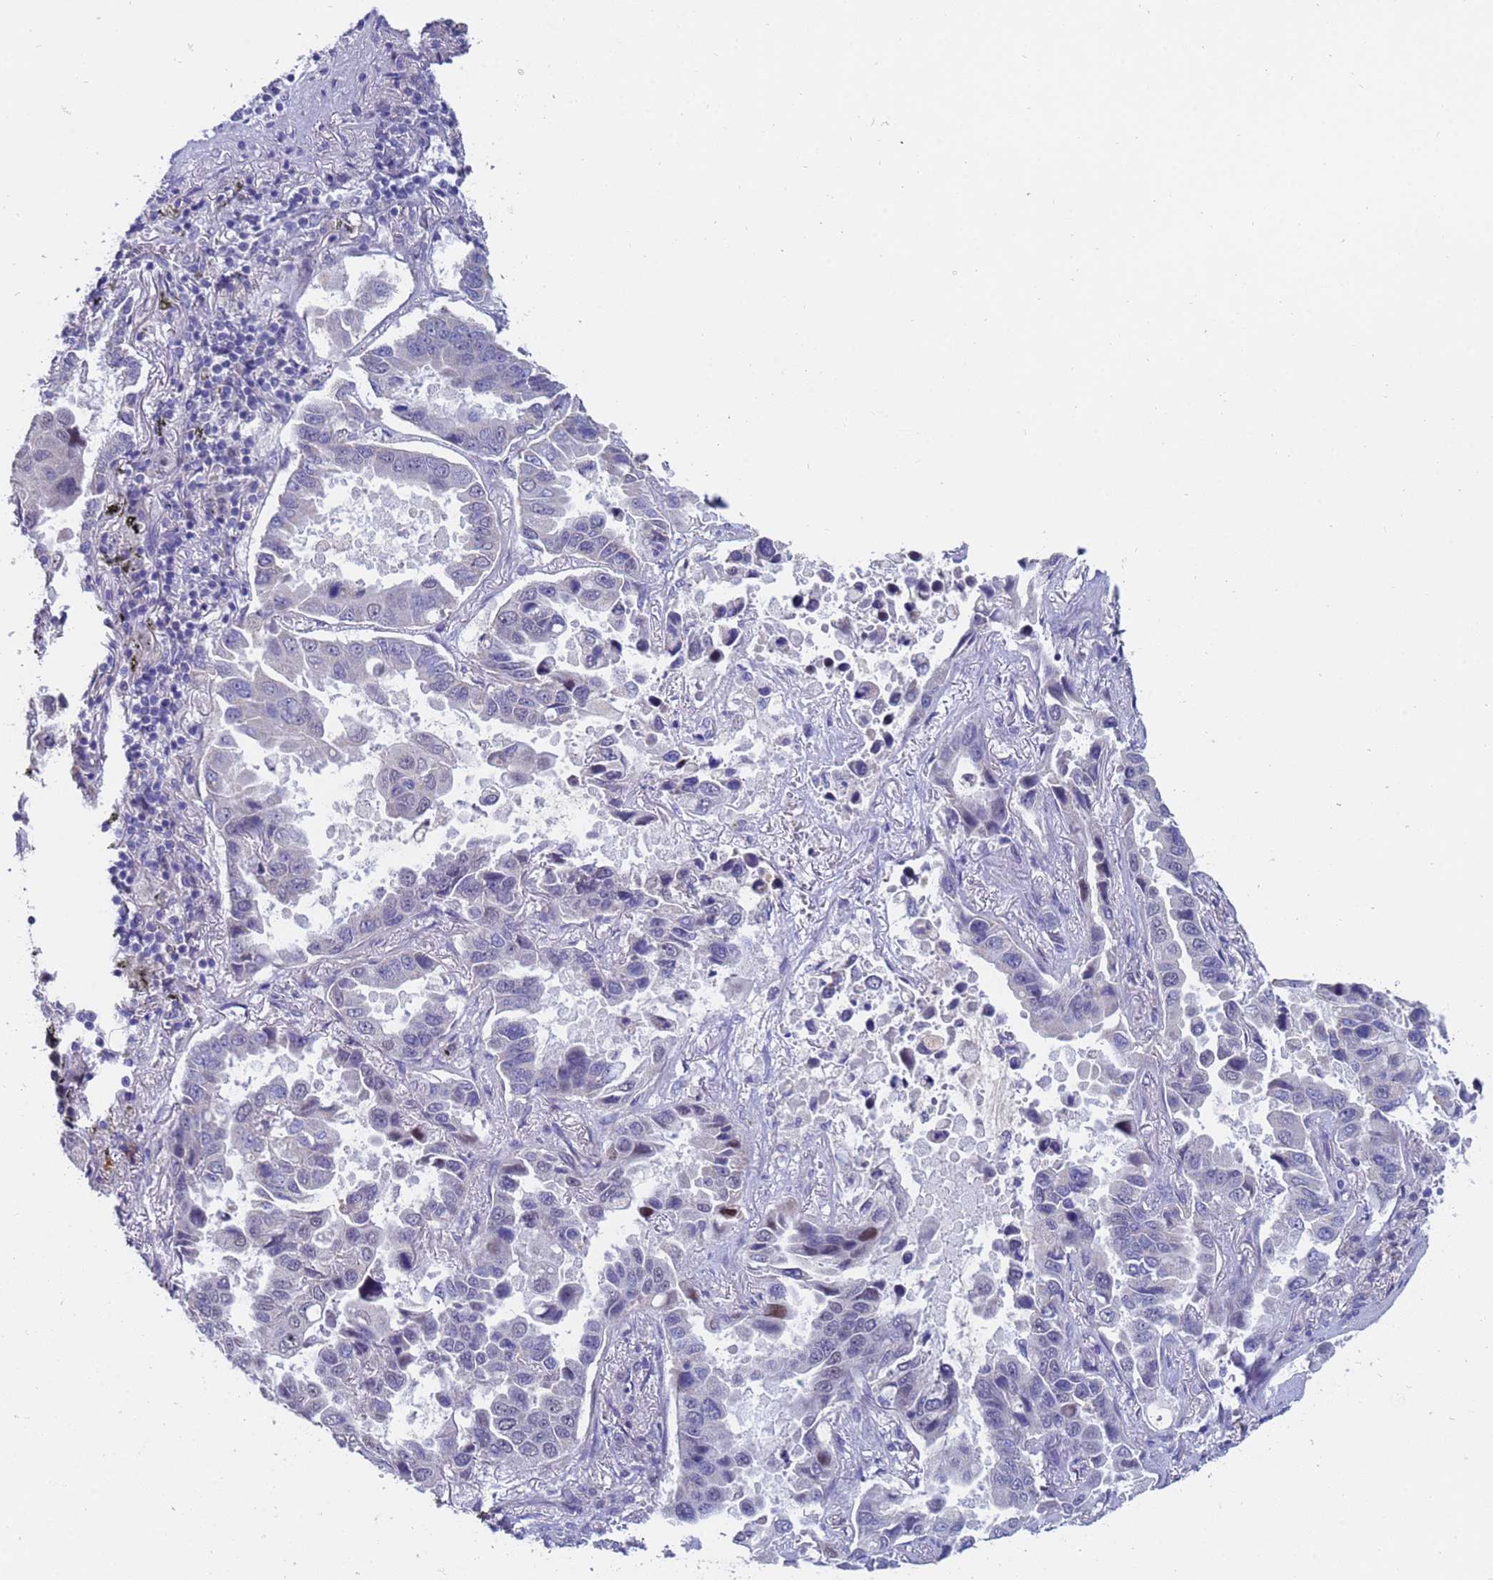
{"staining": {"intensity": "moderate", "quantity": "<25%", "location": "nuclear"}, "tissue": "lung cancer", "cell_type": "Tumor cells", "image_type": "cancer", "snomed": [{"axis": "morphology", "description": "Adenocarcinoma, NOS"}, {"axis": "topography", "description": "Lung"}], "caption": "Brown immunohistochemical staining in lung cancer (adenocarcinoma) reveals moderate nuclear staining in approximately <25% of tumor cells.", "gene": "IHO1", "patient": {"sex": "male", "age": 64}}